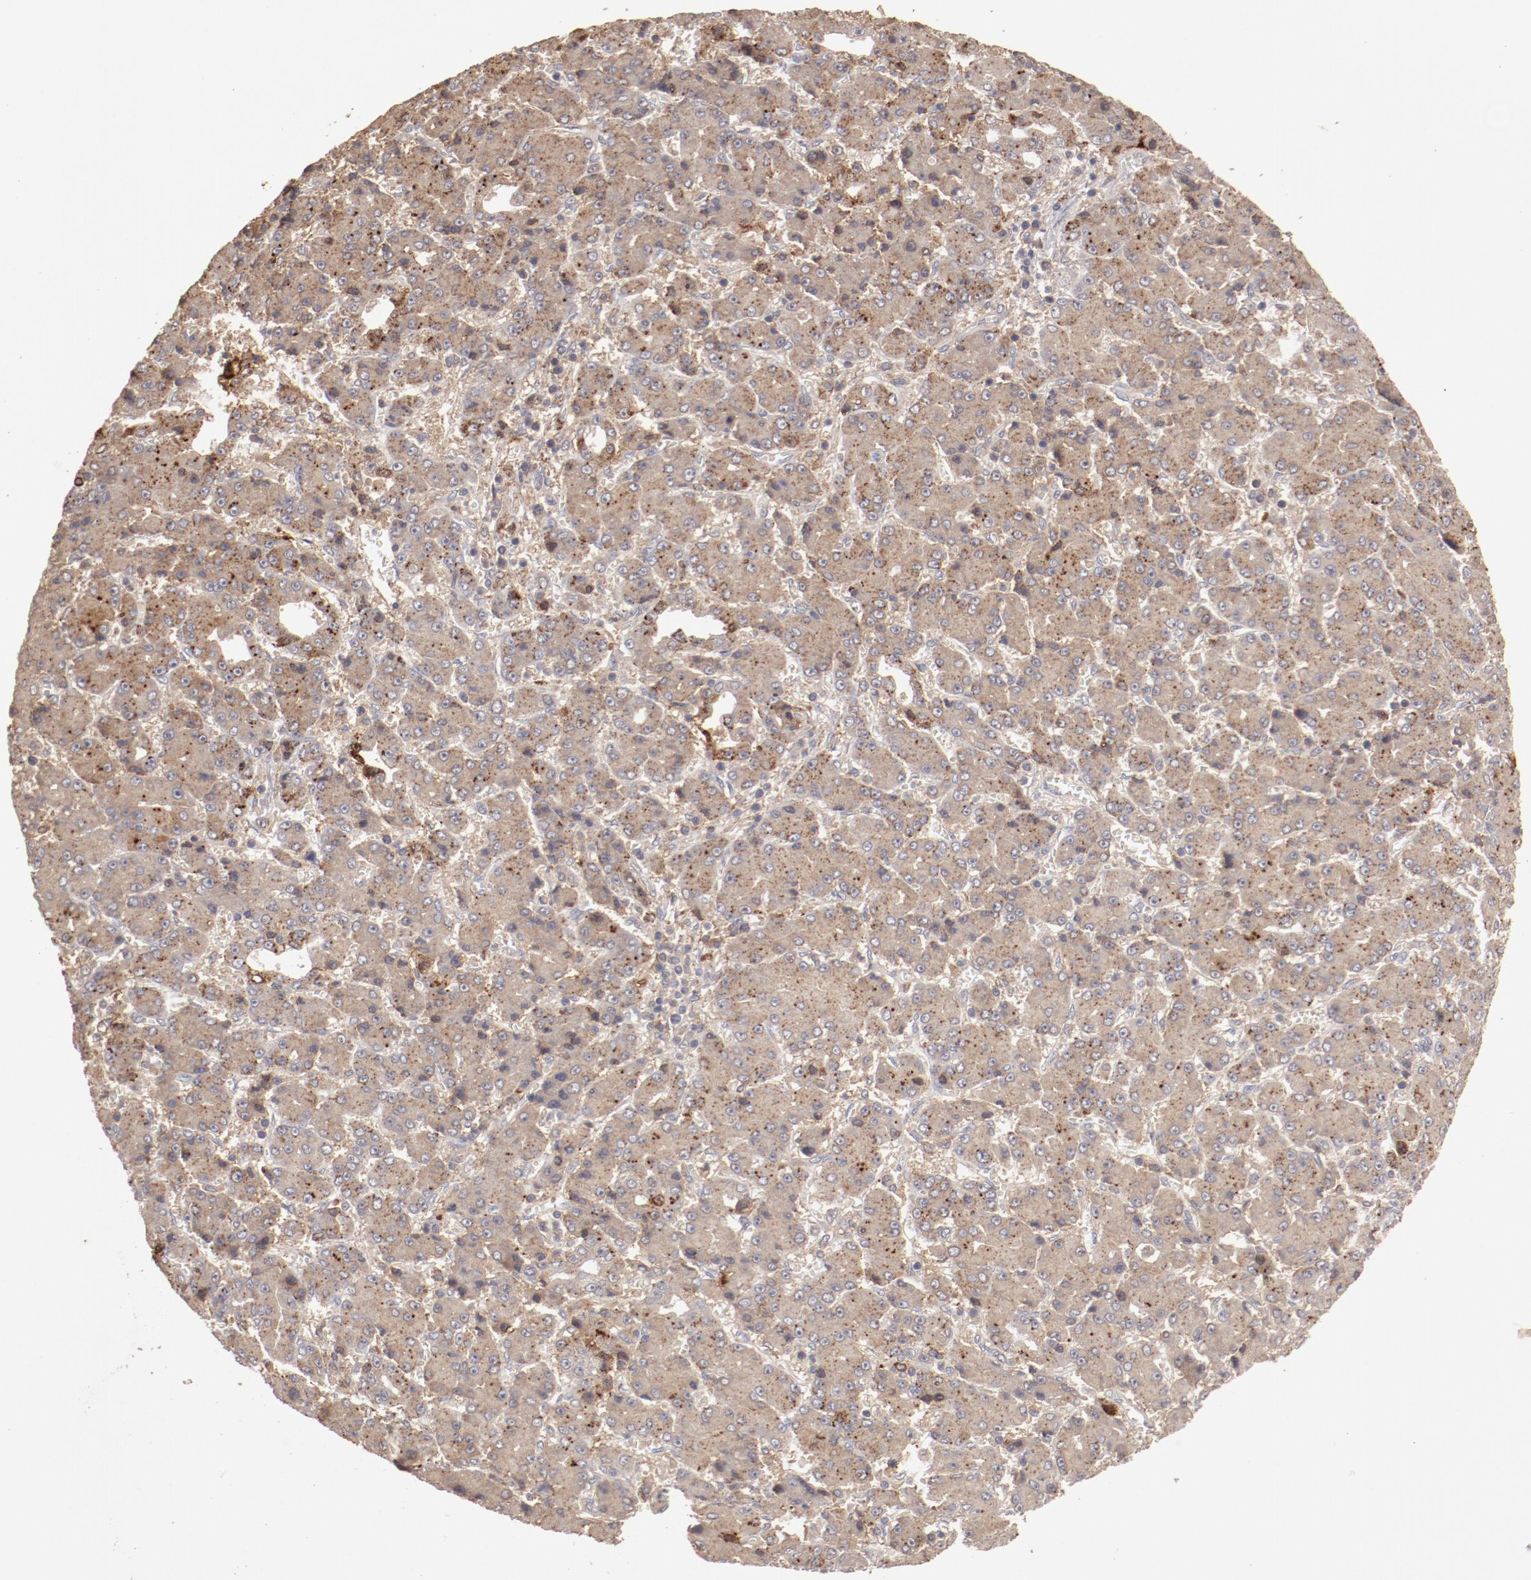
{"staining": {"intensity": "moderate", "quantity": ">75%", "location": "cytoplasmic/membranous"}, "tissue": "liver cancer", "cell_type": "Tumor cells", "image_type": "cancer", "snomed": [{"axis": "morphology", "description": "Carcinoma, Hepatocellular, NOS"}, {"axis": "topography", "description": "Liver"}], "caption": "Brown immunohistochemical staining in liver cancer (hepatocellular carcinoma) exhibits moderate cytoplasmic/membranous positivity in approximately >75% of tumor cells. (DAB (3,3'-diaminobenzidine) IHC with brightfield microscopy, high magnification).", "gene": "LRRC75B", "patient": {"sex": "male", "age": 69}}